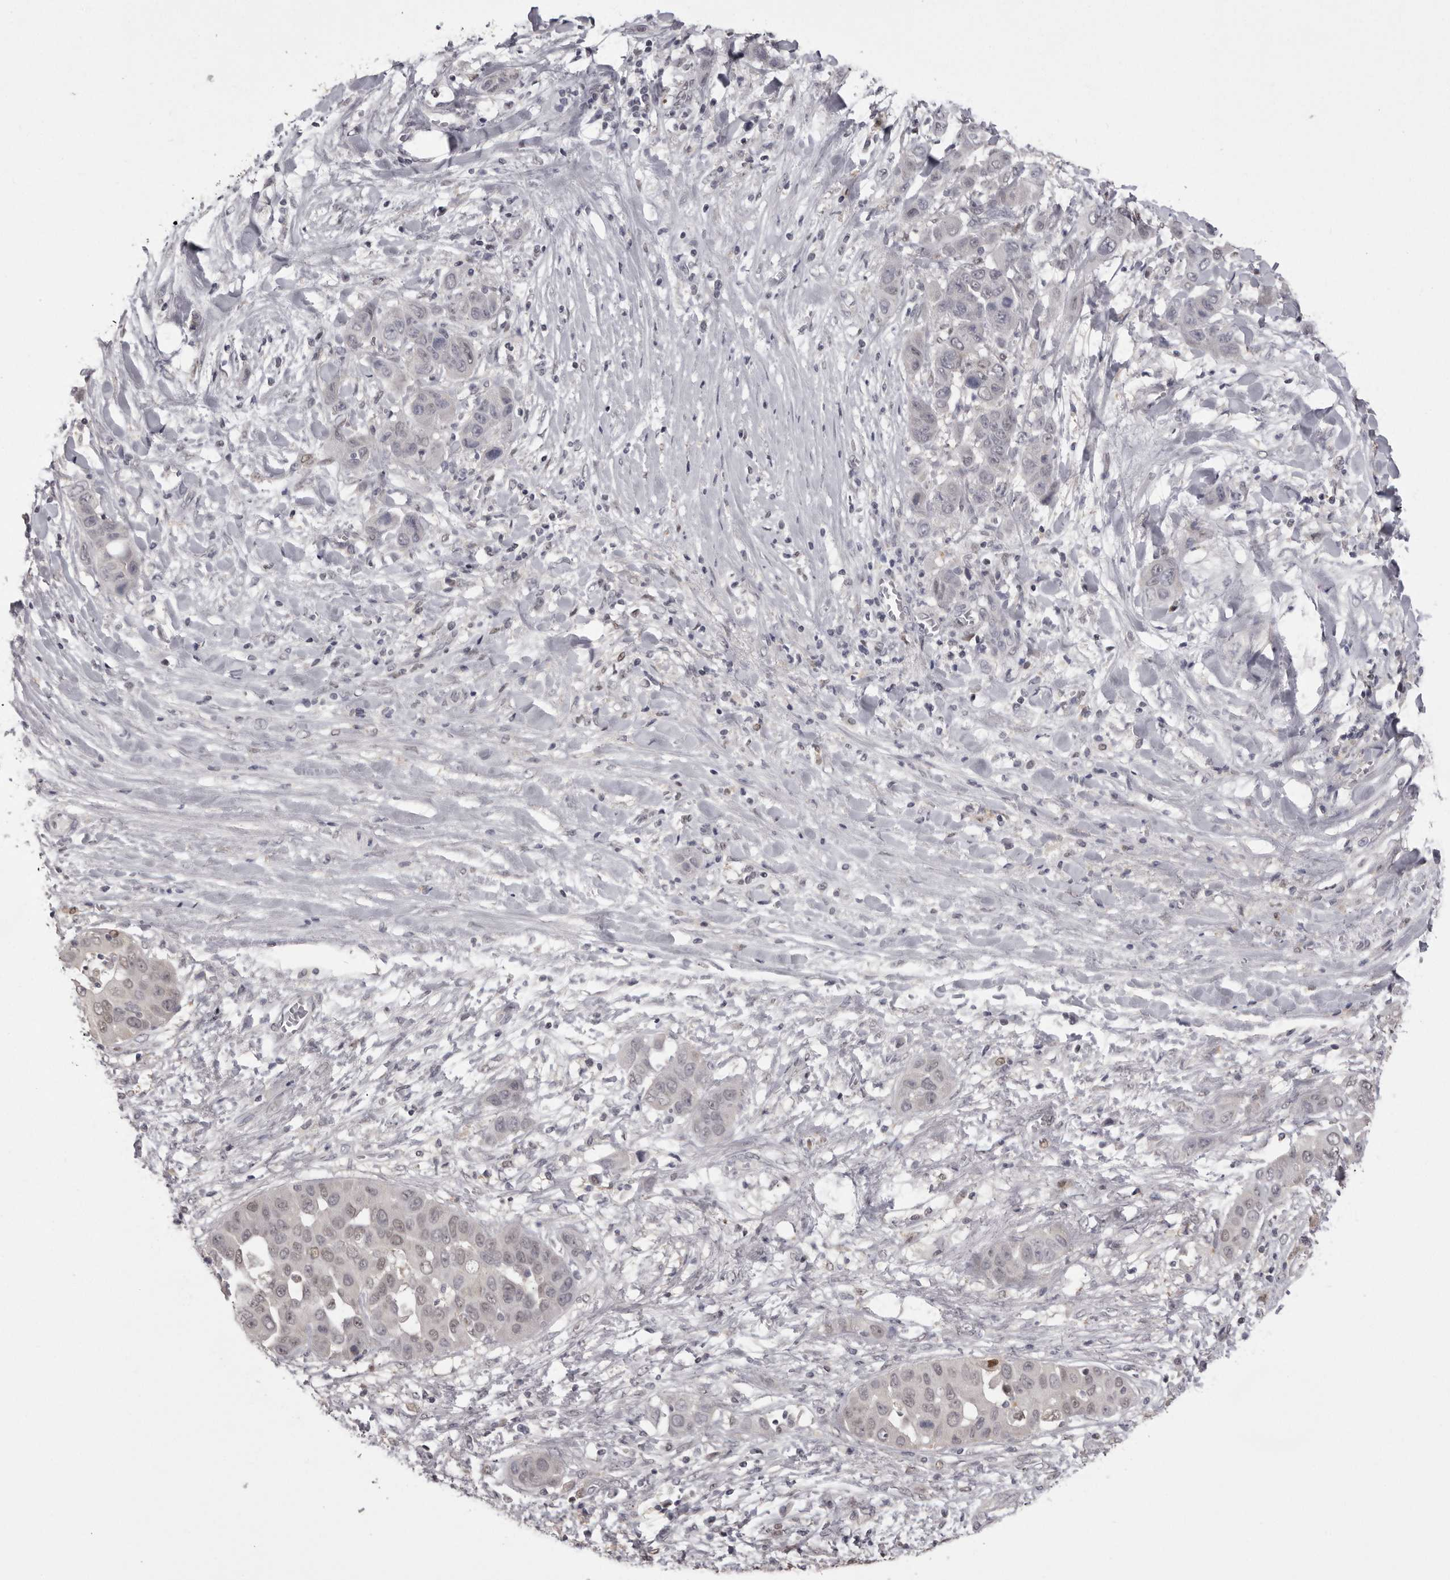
{"staining": {"intensity": "weak", "quantity": "<25%", "location": "nuclear"}, "tissue": "liver cancer", "cell_type": "Tumor cells", "image_type": "cancer", "snomed": [{"axis": "morphology", "description": "Cholangiocarcinoma"}, {"axis": "topography", "description": "Liver"}], "caption": "This is an immunohistochemistry micrograph of human cholangiocarcinoma (liver). There is no staining in tumor cells.", "gene": "MDH1", "patient": {"sex": "female", "age": 52}}